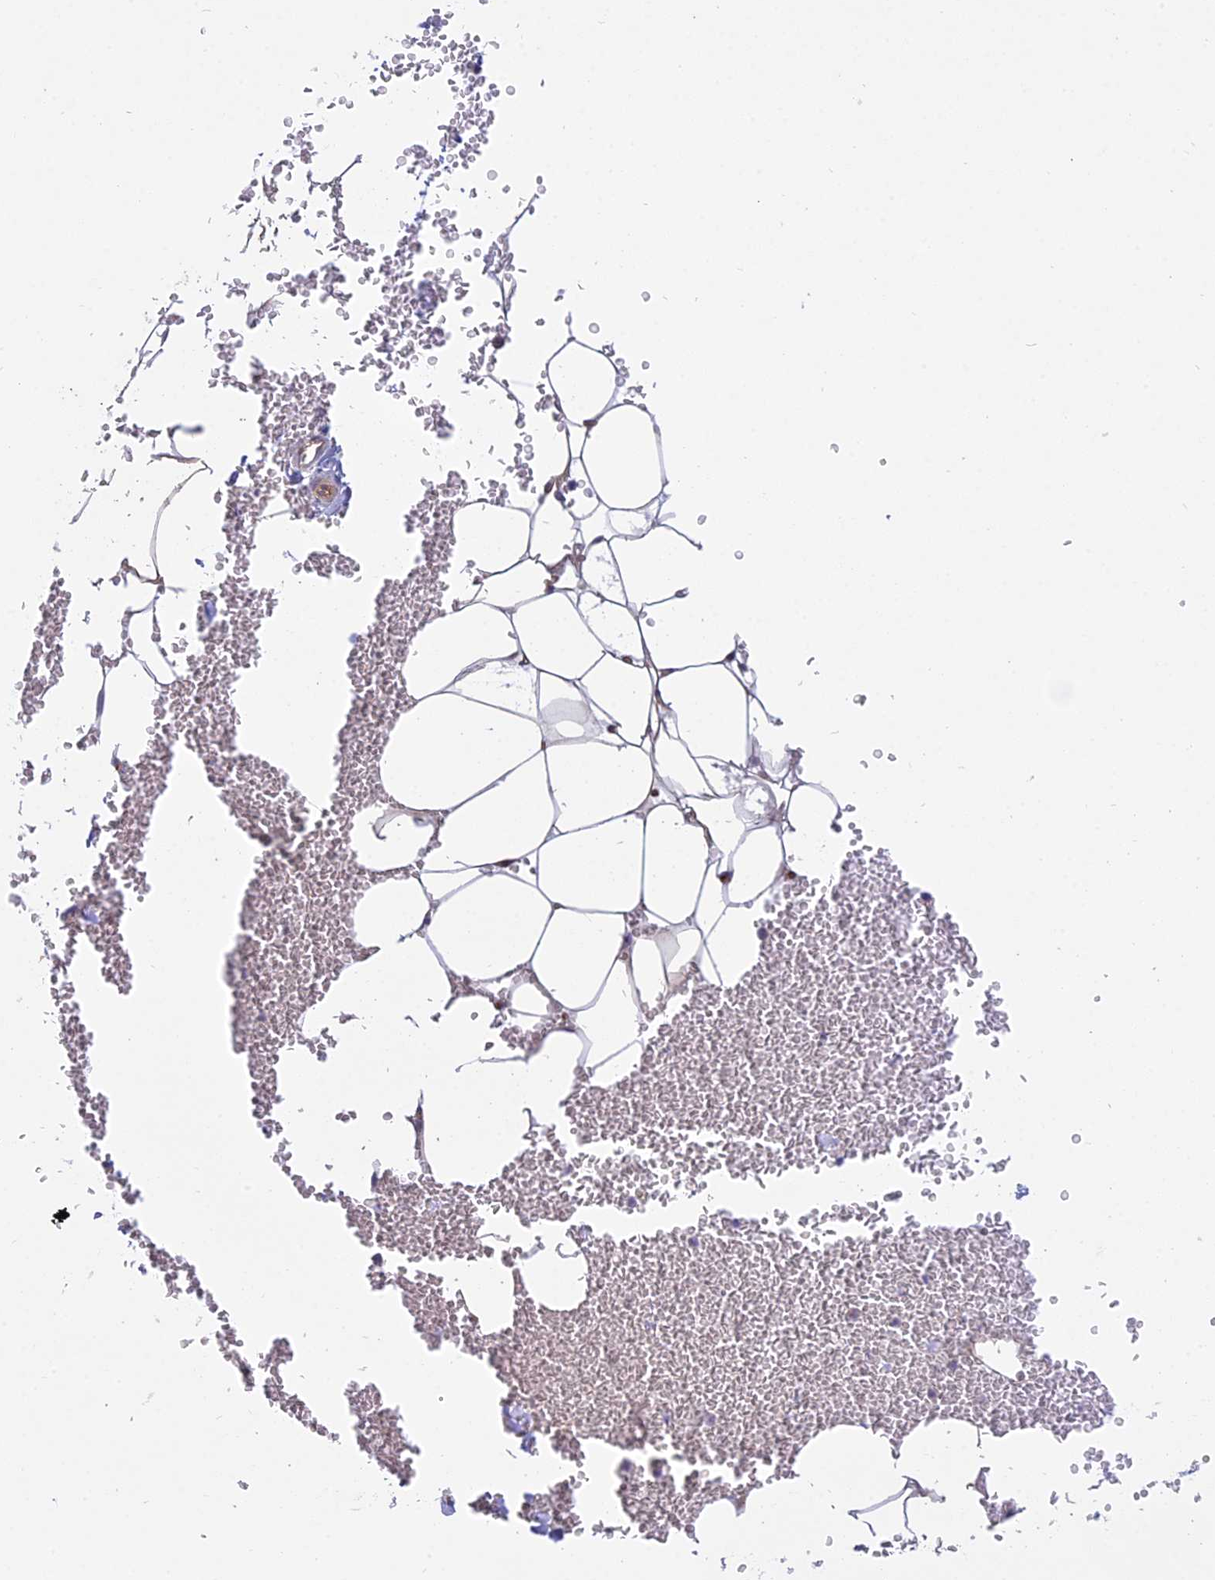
{"staining": {"intensity": "negative", "quantity": "none", "location": "none"}, "tissue": "adipose tissue", "cell_type": "Adipocytes", "image_type": "normal", "snomed": [{"axis": "morphology", "description": "Normal tissue, NOS"}, {"axis": "topography", "description": "Adipose tissue"}, {"axis": "topography", "description": "Peripheral nerve tissue"}], "caption": "High magnification brightfield microscopy of unremarkable adipose tissue stained with DAB (brown) and counterstained with hematoxylin (blue): adipocytes show no significant positivity. Nuclei are stained in blue.", "gene": "DUS2", "patient": {"sex": "male", "age": 52}}